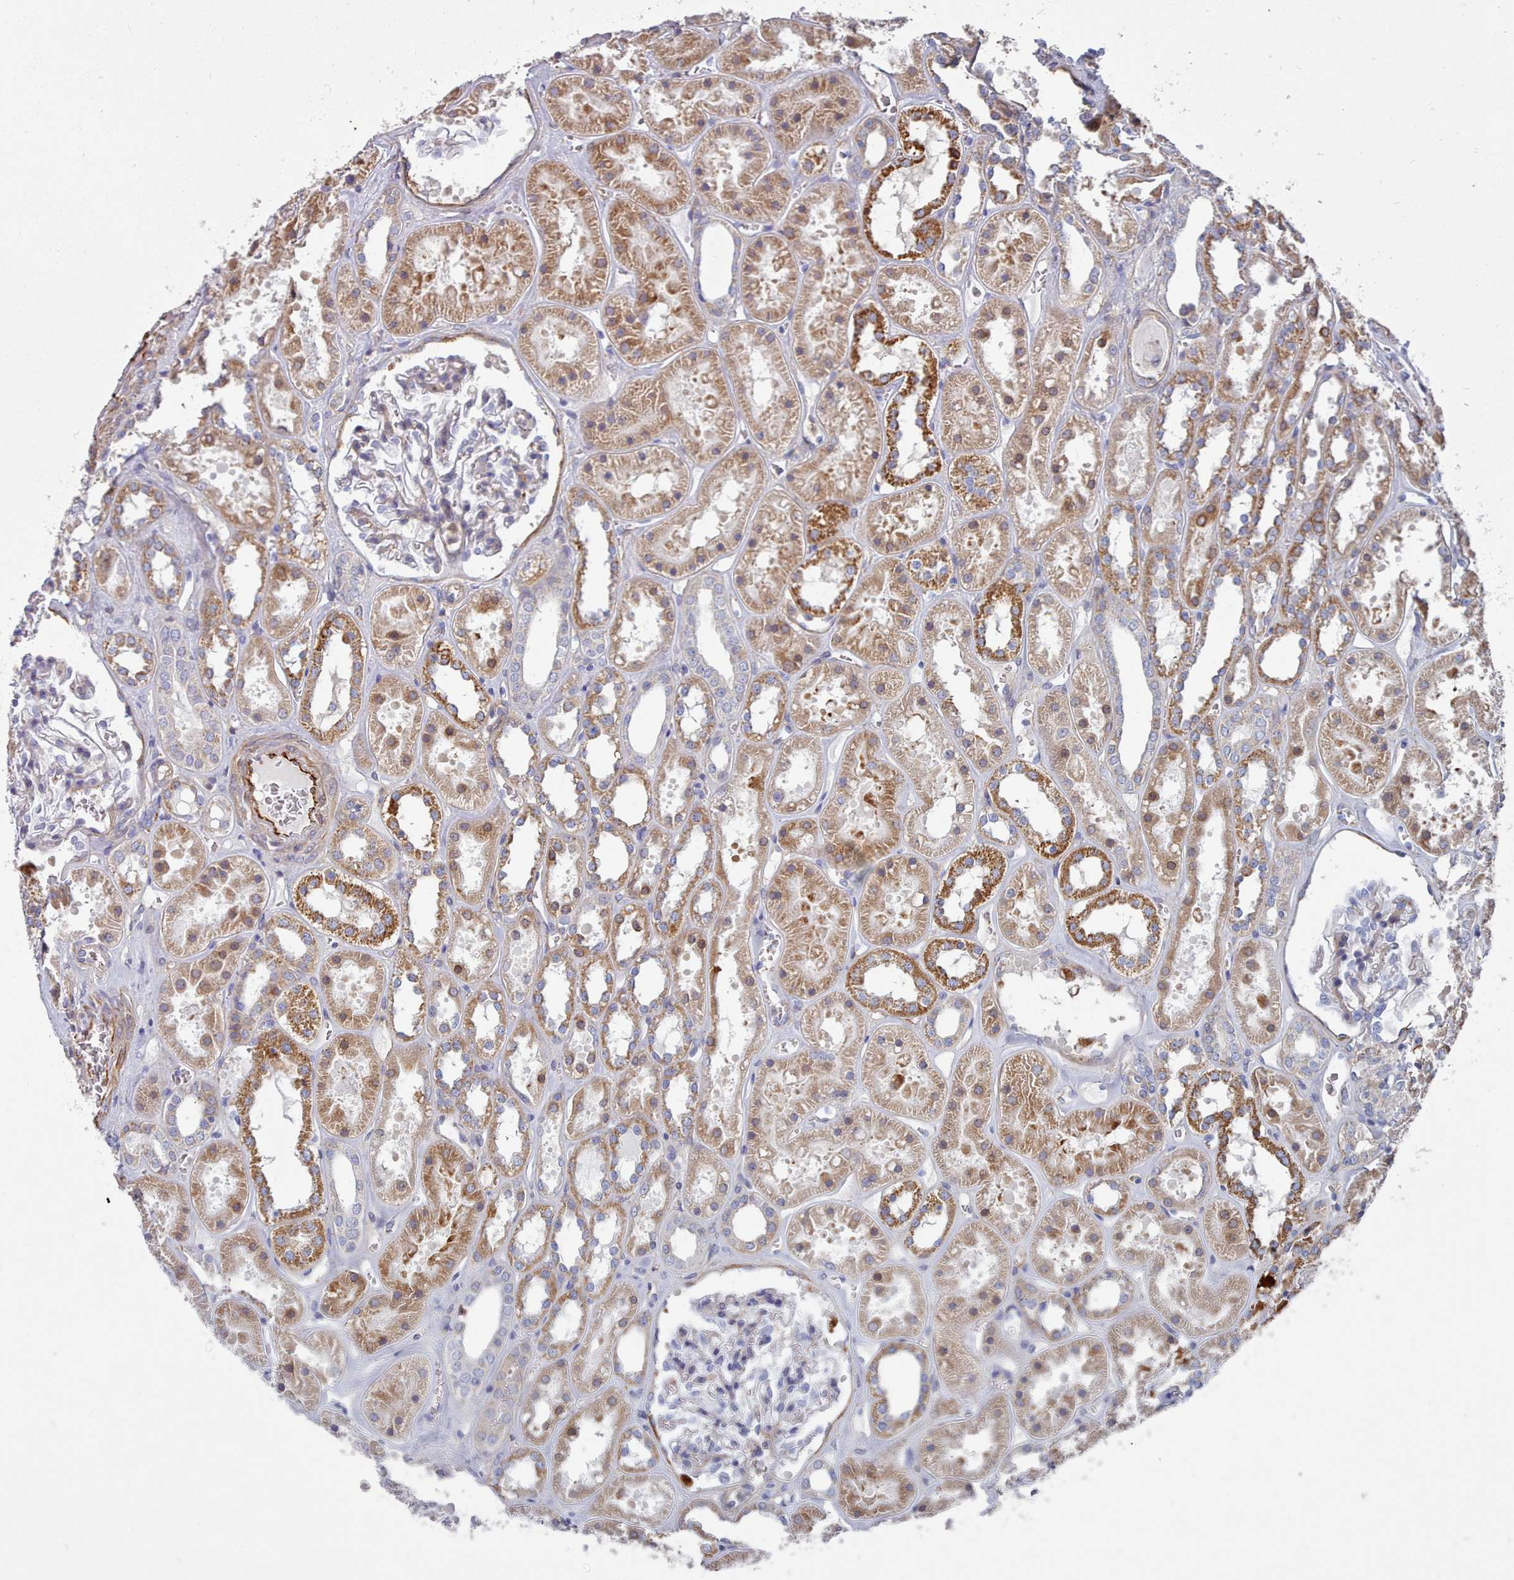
{"staining": {"intensity": "negative", "quantity": "none", "location": "none"}, "tissue": "kidney", "cell_type": "Cells in glomeruli", "image_type": "normal", "snomed": [{"axis": "morphology", "description": "Normal tissue, NOS"}, {"axis": "topography", "description": "Kidney"}], "caption": "Immunohistochemical staining of normal kidney demonstrates no significant positivity in cells in glomeruli. Brightfield microscopy of immunohistochemistry stained with DAB (brown) and hematoxylin (blue), captured at high magnification.", "gene": "G6PC1", "patient": {"sex": "female", "age": 41}}